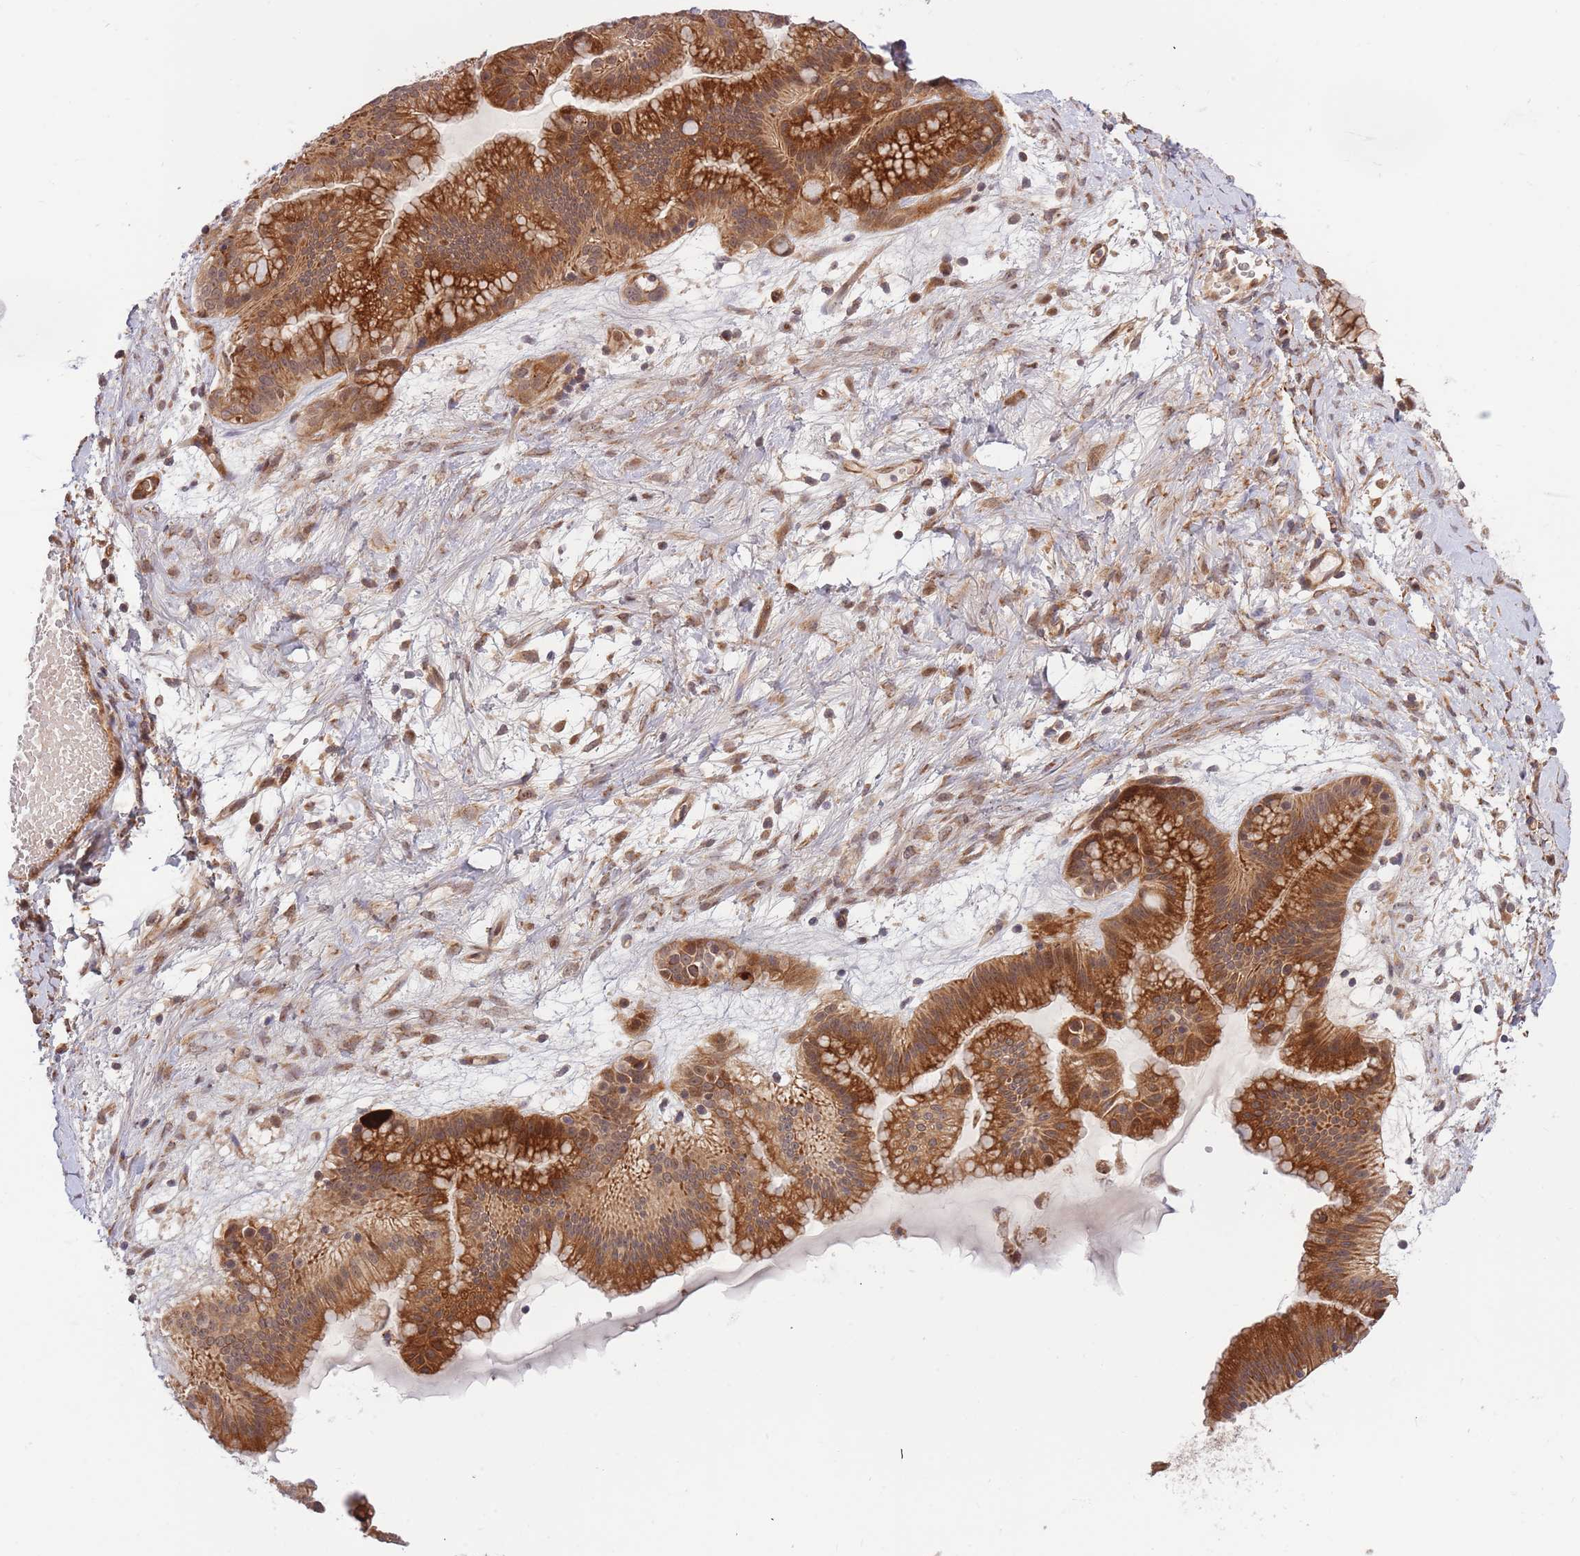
{"staining": {"intensity": "strong", "quantity": ">75%", "location": "cytoplasmic/membranous"}, "tissue": "ovarian cancer", "cell_type": "Tumor cells", "image_type": "cancer", "snomed": [{"axis": "morphology", "description": "Cystadenocarcinoma, mucinous, NOS"}, {"axis": "topography", "description": "Ovary"}], "caption": "Tumor cells display strong cytoplasmic/membranous staining in approximately >75% of cells in ovarian mucinous cystadenocarcinoma.", "gene": "HAUS3", "patient": {"sex": "female", "age": 61}}